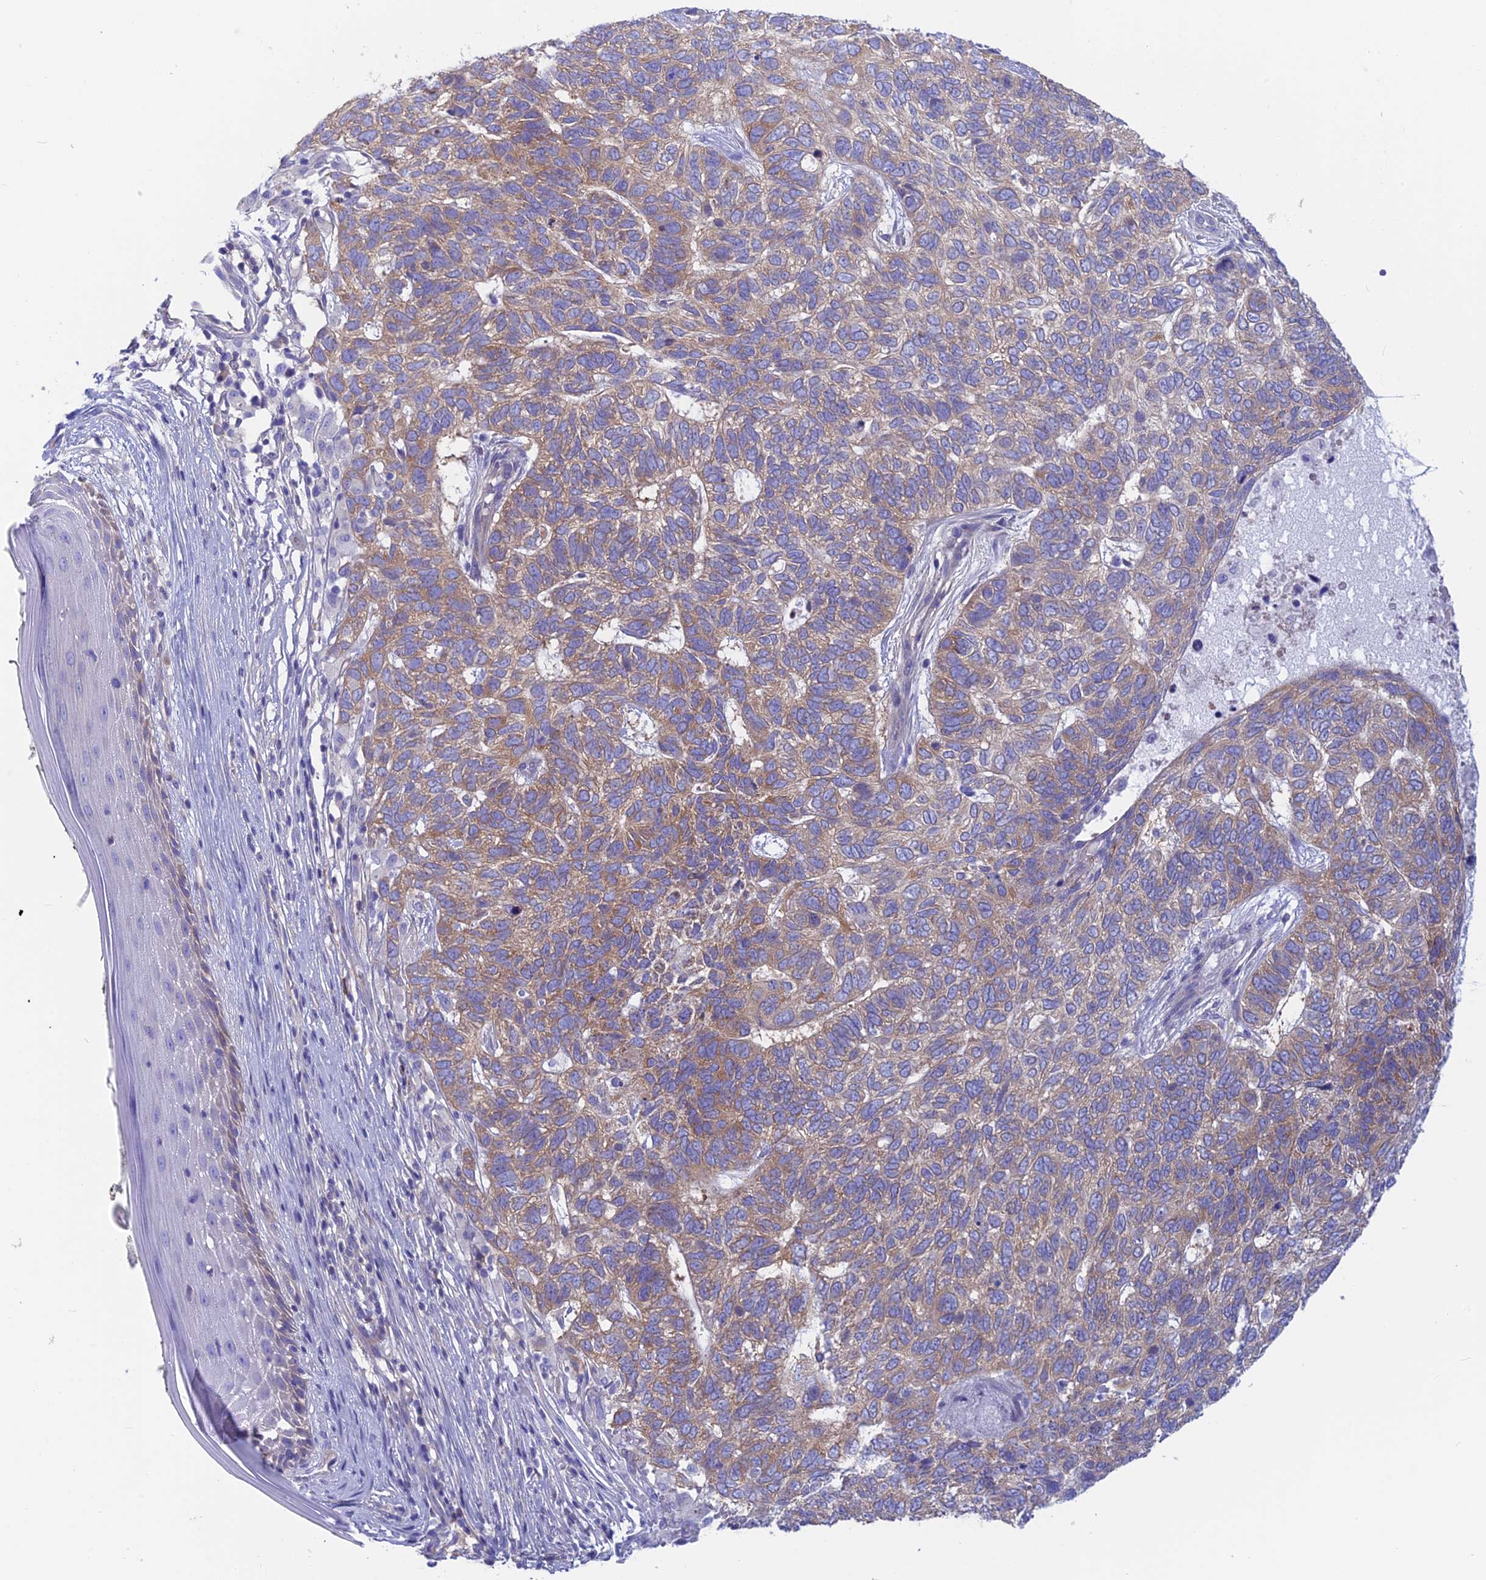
{"staining": {"intensity": "moderate", "quantity": ">75%", "location": "cytoplasmic/membranous"}, "tissue": "skin cancer", "cell_type": "Tumor cells", "image_type": "cancer", "snomed": [{"axis": "morphology", "description": "Basal cell carcinoma"}, {"axis": "topography", "description": "Skin"}], "caption": "IHC of basal cell carcinoma (skin) shows medium levels of moderate cytoplasmic/membranous positivity in approximately >75% of tumor cells.", "gene": "LZTFL1", "patient": {"sex": "female", "age": 65}}